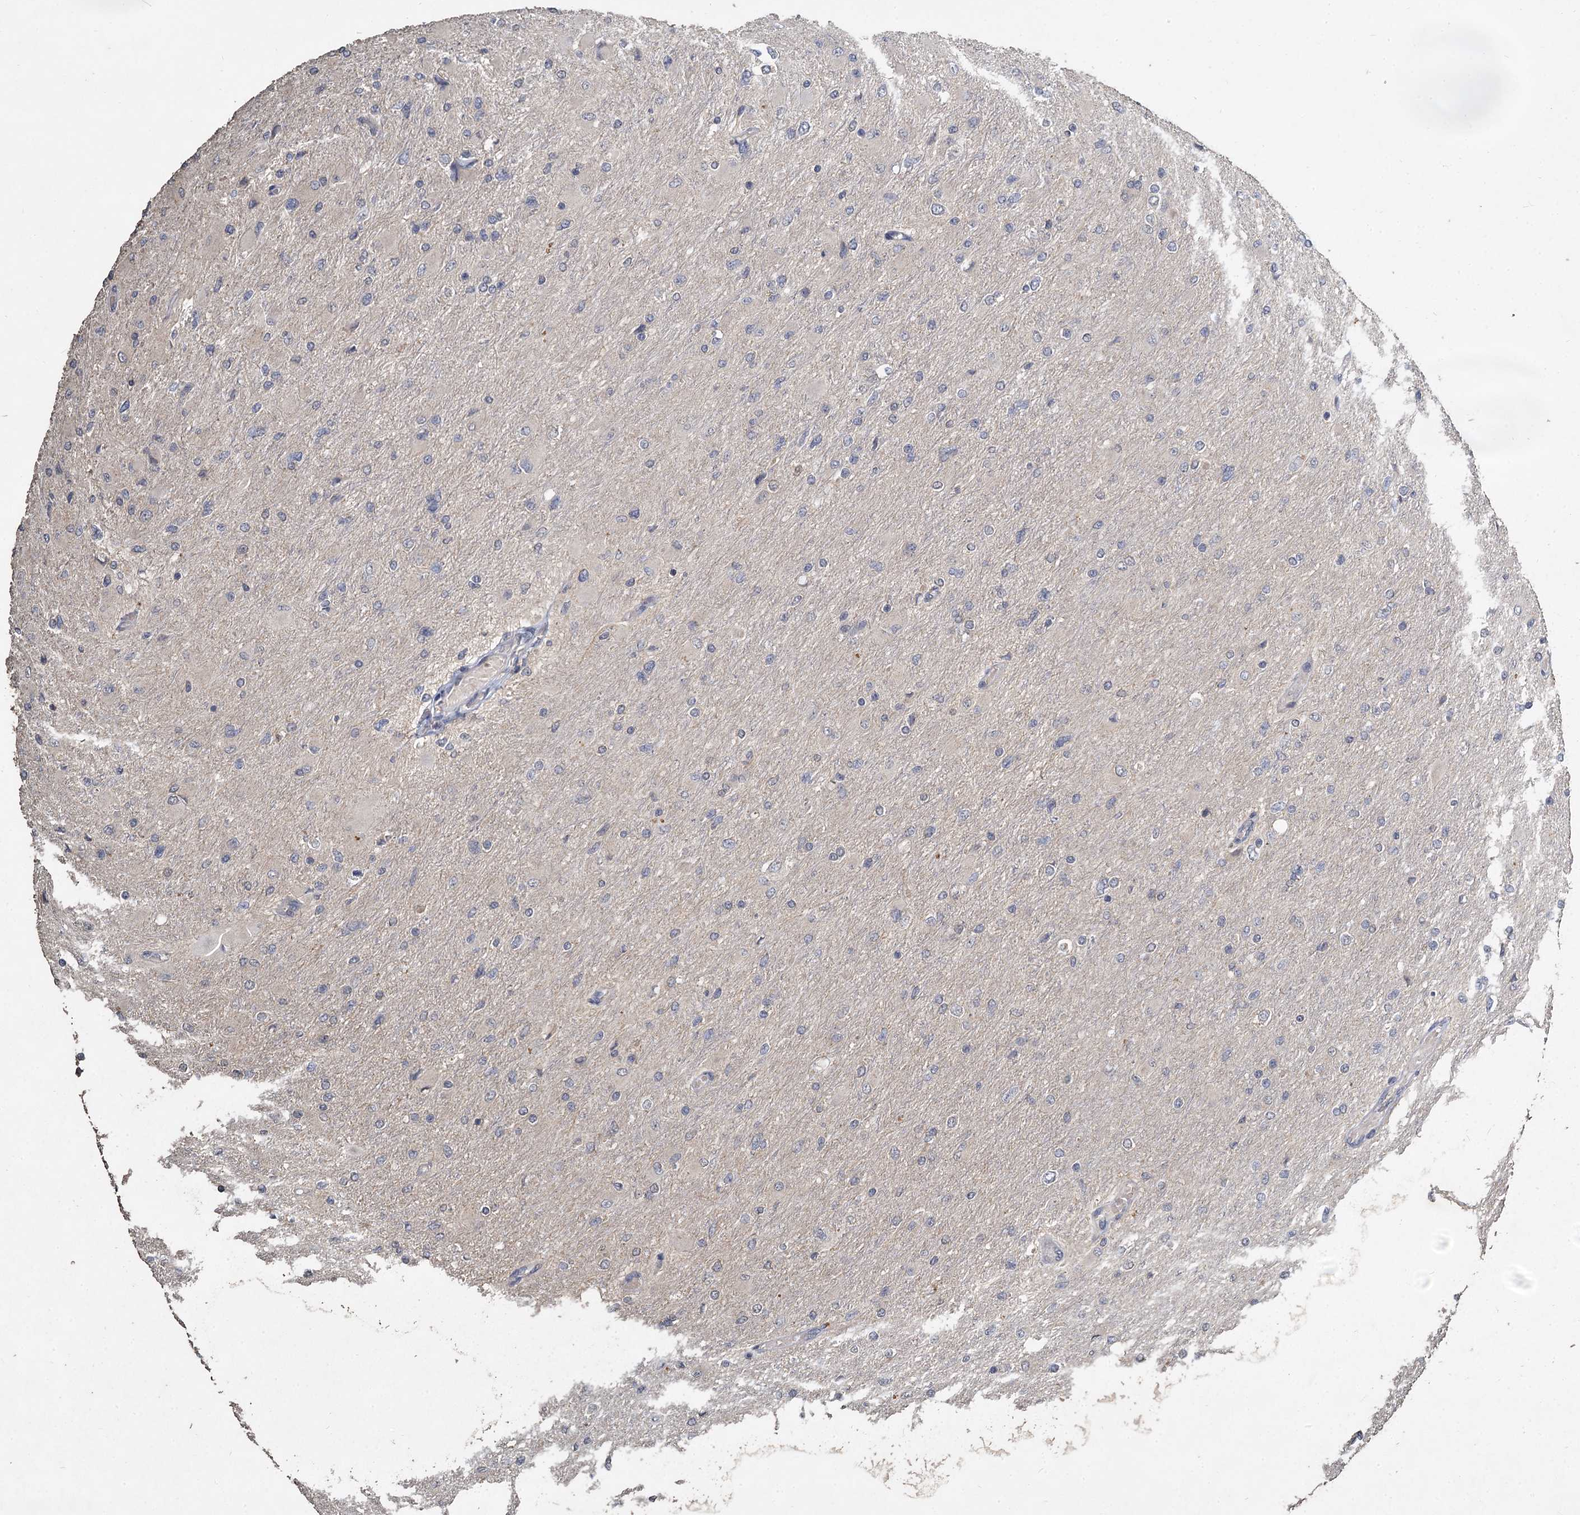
{"staining": {"intensity": "negative", "quantity": "none", "location": "none"}, "tissue": "glioma", "cell_type": "Tumor cells", "image_type": "cancer", "snomed": [{"axis": "morphology", "description": "Glioma, malignant, High grade"}, {"axis": "topography", "description": "Cerebral cortex"}], "caption": "A micrograph of human glioma is negative for staining in tumor cells.", "gene": "CCDC61", "patient": {"sex": "female", "age": 36}}